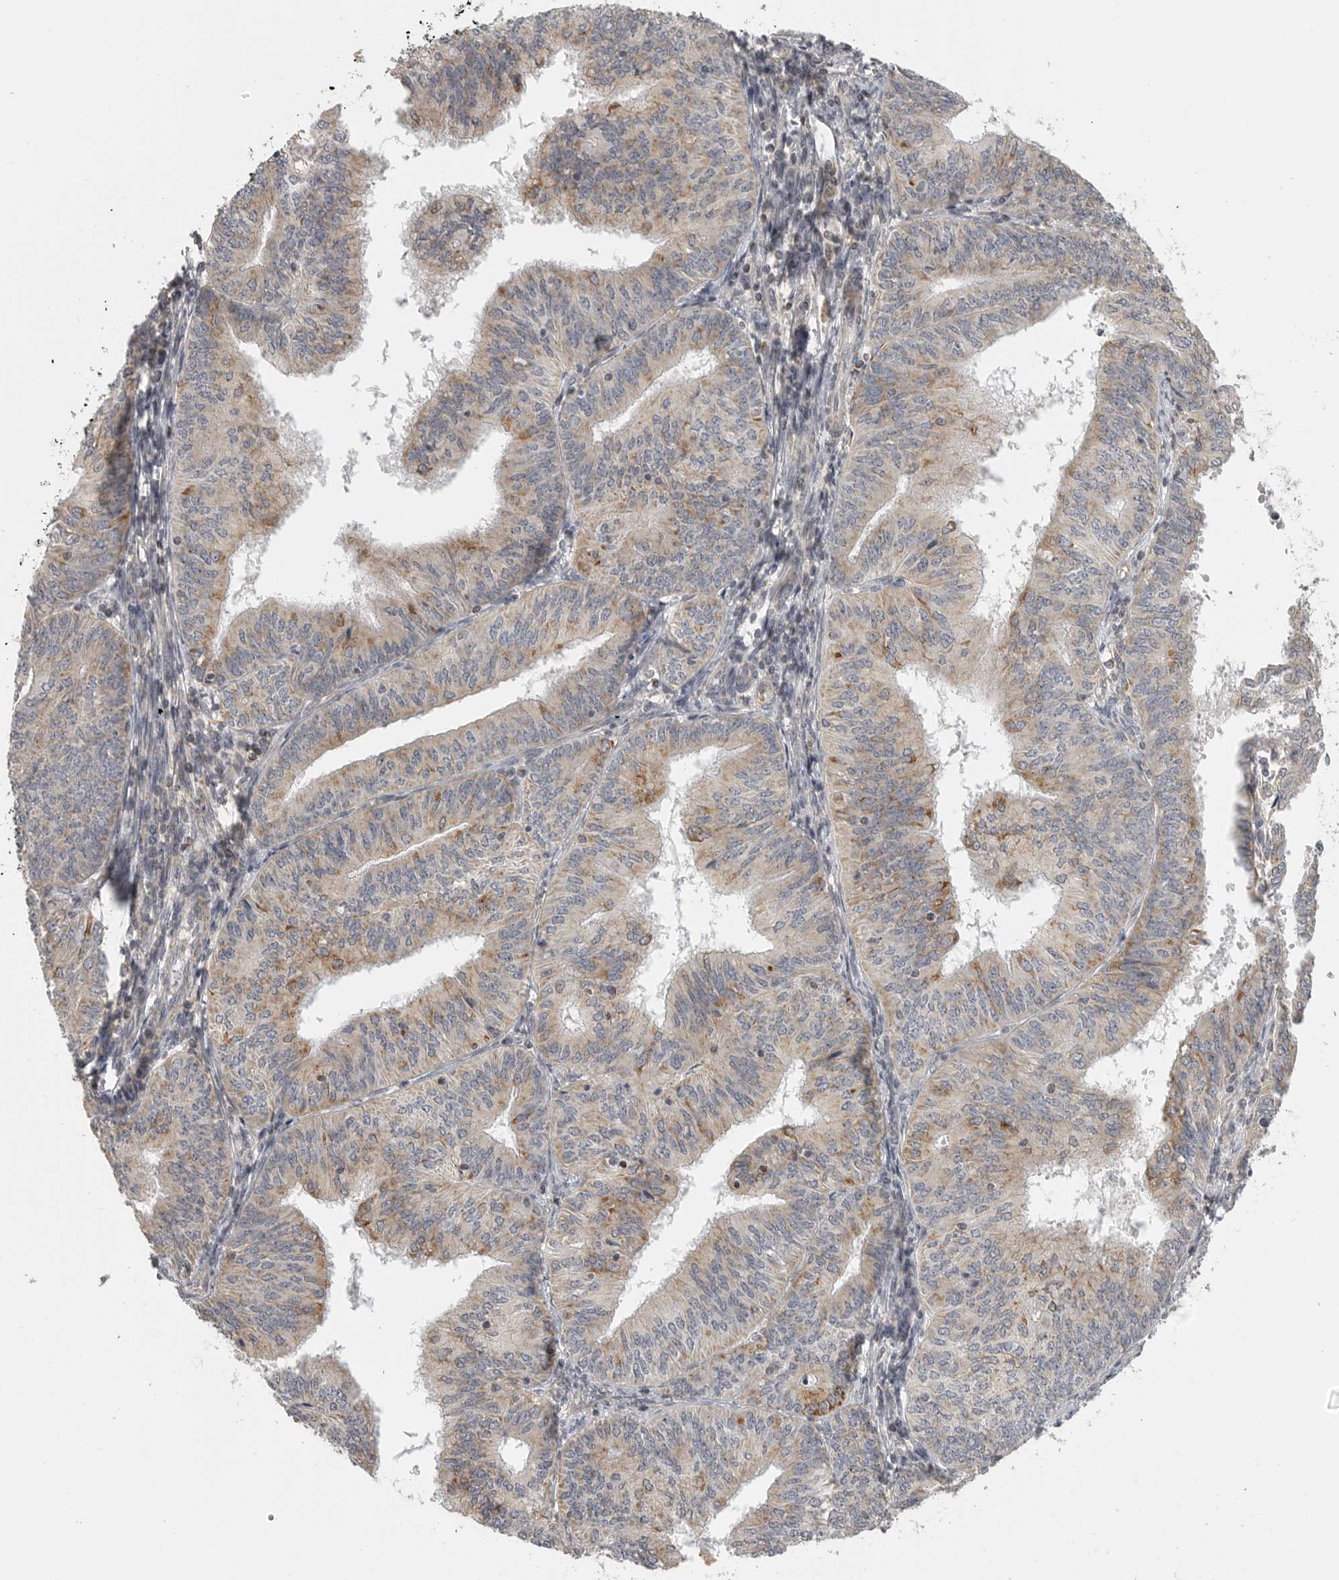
{"staining": {"intensity": "moderate", "quantity": "25%-75%", "location": "cytoplasmic/membranous"}, "tissue": "endometrial cancer", "cell_type": "Tumor cells", "image_type": "cancer", "snomed": [{"axis": "morphology", "description": "Adenocarcinoma, NOS"}, {"axis": "topography", "description": "Endometrium"}], "caption": "Protein expression by immunohistochemistry demonstrates moderate cytoplasmic/membranous positivity in about 25%-75% of tumor cells in adenocarcinoma (endometrial).", "gene": "RXFP3", "patient": {"sex": "female", "age": 58}}